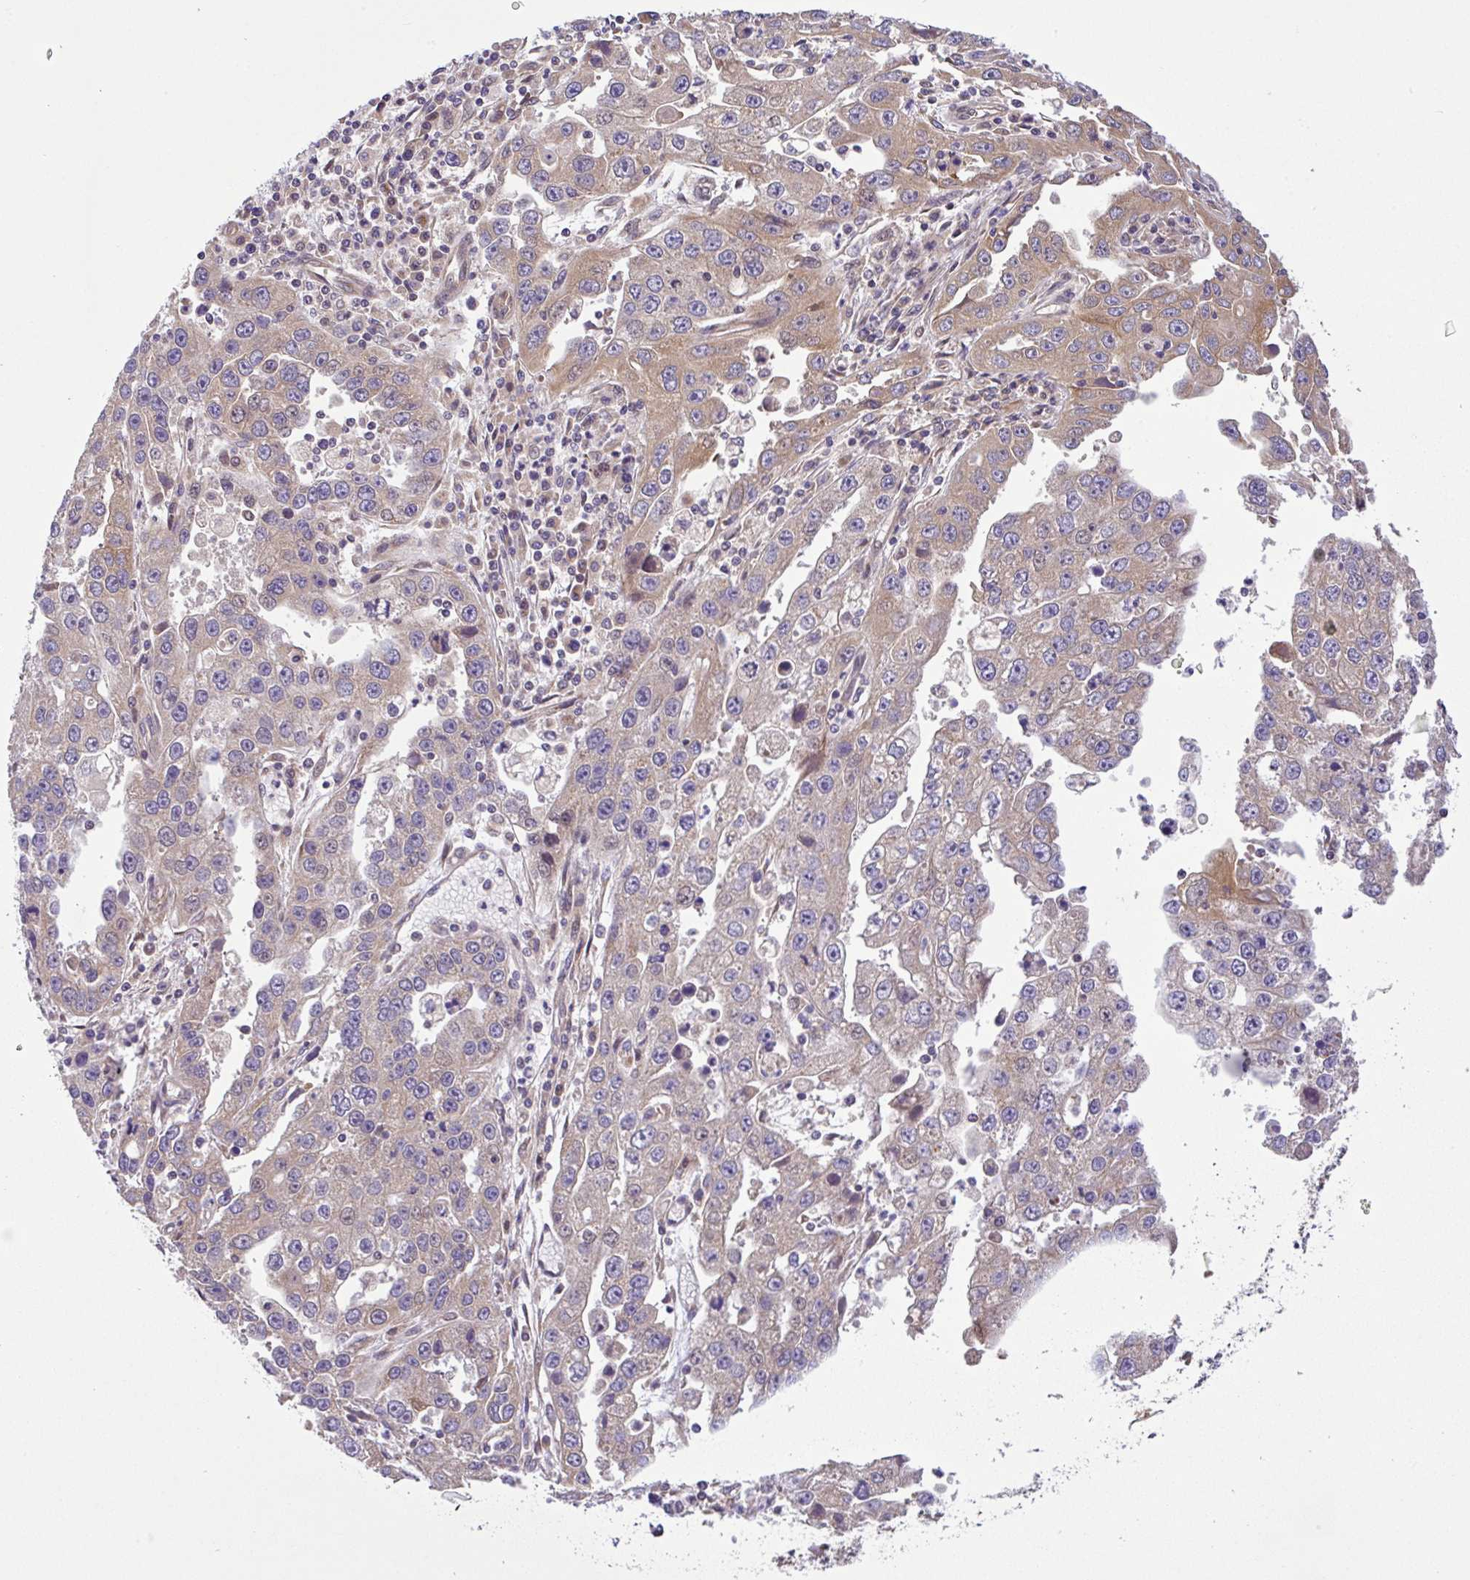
{"staining": {"intensity": "moderate", "quantity": "25%-75%", "location": "cytoplasmic/membranous"}, "tissue": "endometrial cancer", "cell_type": "Tumor cells", "image_type": "cancer", "snomed": [{"axis": "morphology", "description": "Adenocarcinoma, NOS"}, {"axis": "topography", "description": "Uterus"}], "caption": "Immunohistochemical staining of human adenocarcinoma (endometrial) reveals moderate cytoplasmic/membranous protein expression in about 25%-75% of tumor cells.", "gene": "UBE4A", "patient": {"sex": "female", "age": 62}}